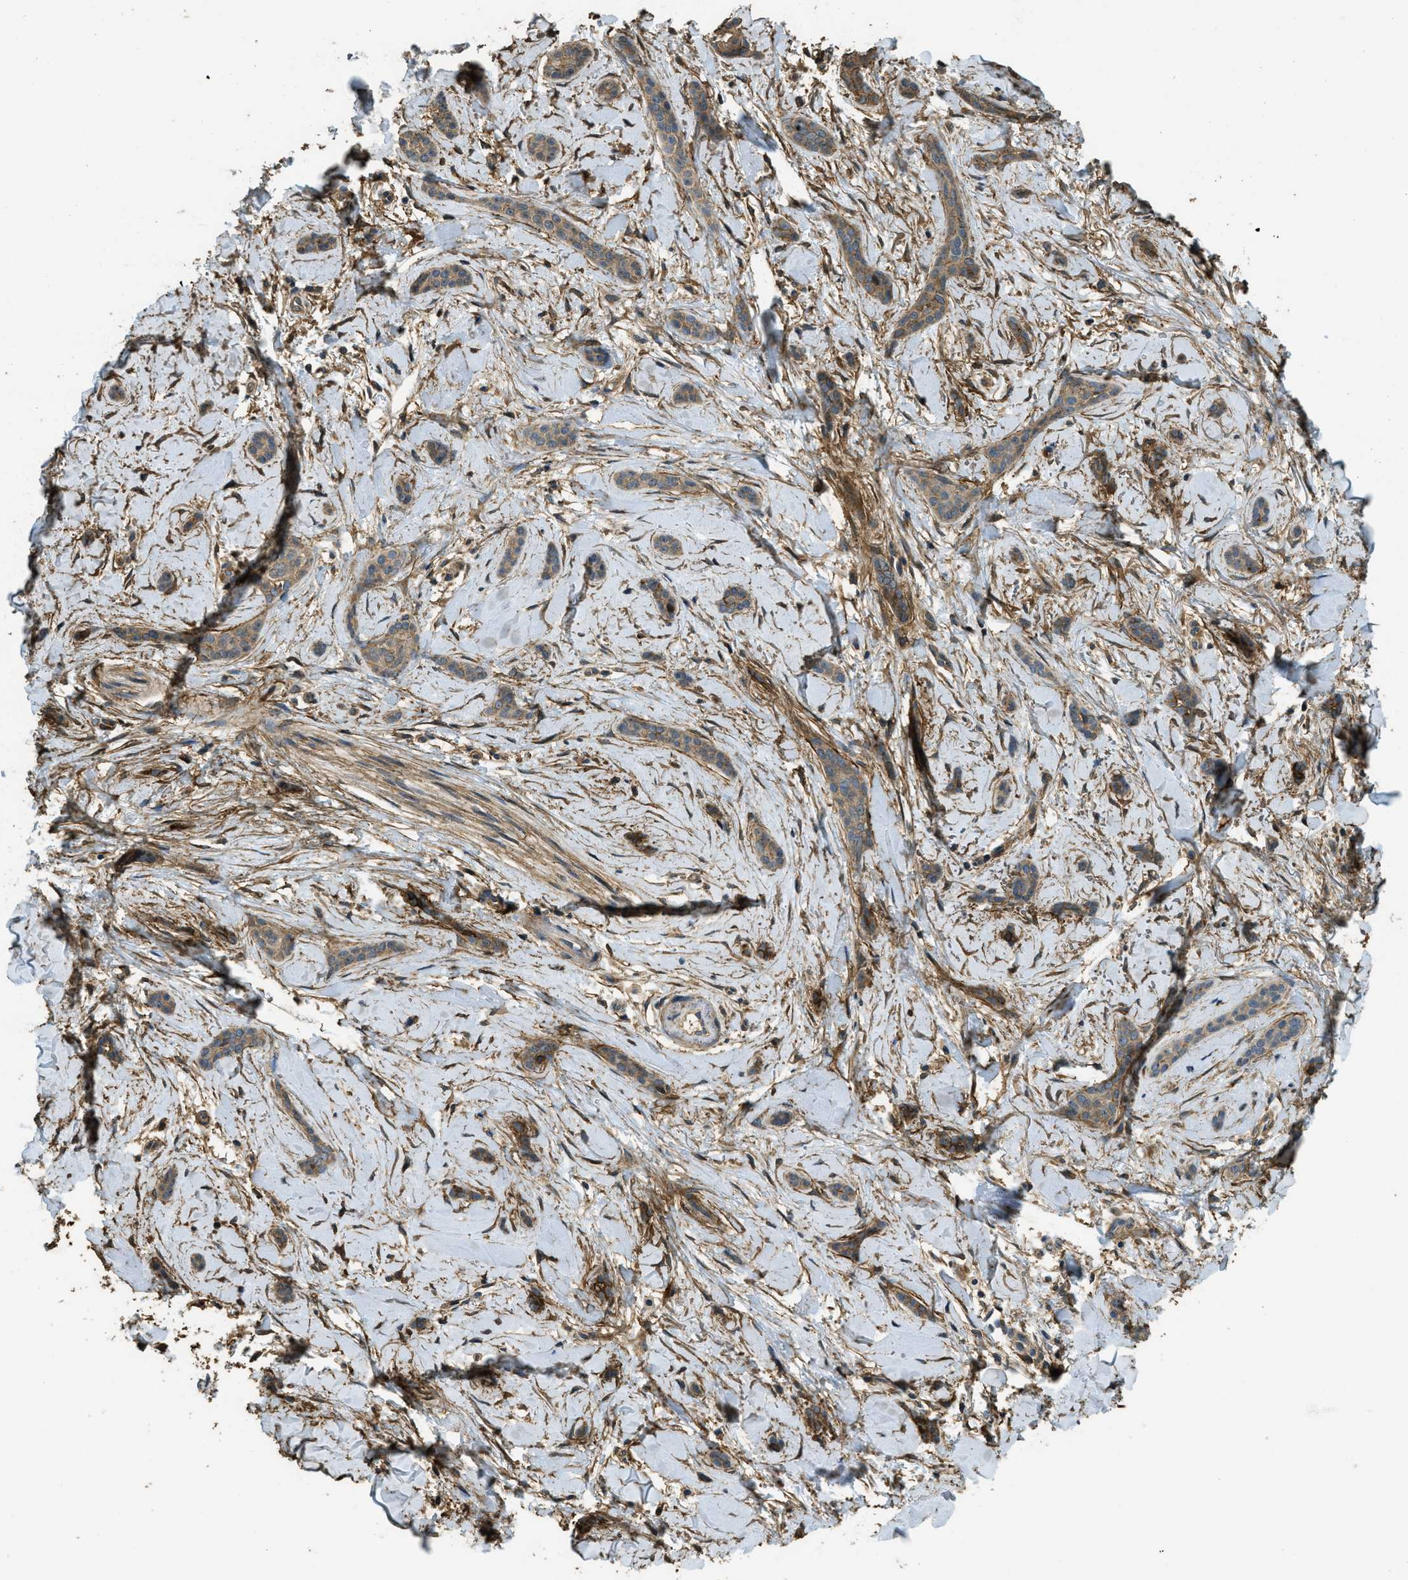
{"staining": {"intensity": "moderate", "quantity": ">75%", "location": "cytoplasmic/membranous"}, "tissue": "skin cancer", "cell_type": "Tumor cells", "image_type": "cancer", "snomed": [{"axis": "morphology", "description": "Basal cell carcinoma"}, {"axis": "morphology", "description": "Adnexal tumor, benign"}, {"axis": "topography", "description": "Skin"}], "caption": "Approximately >75% of tumor cells in skin cancer (basal cell carcinoma) demonstrate moderate cytoplasmic/membranous protein staining as visualized by brown immunohistochemical staining.", "gene": "CD276", "patient": {"sex": "female", "age": 42}}